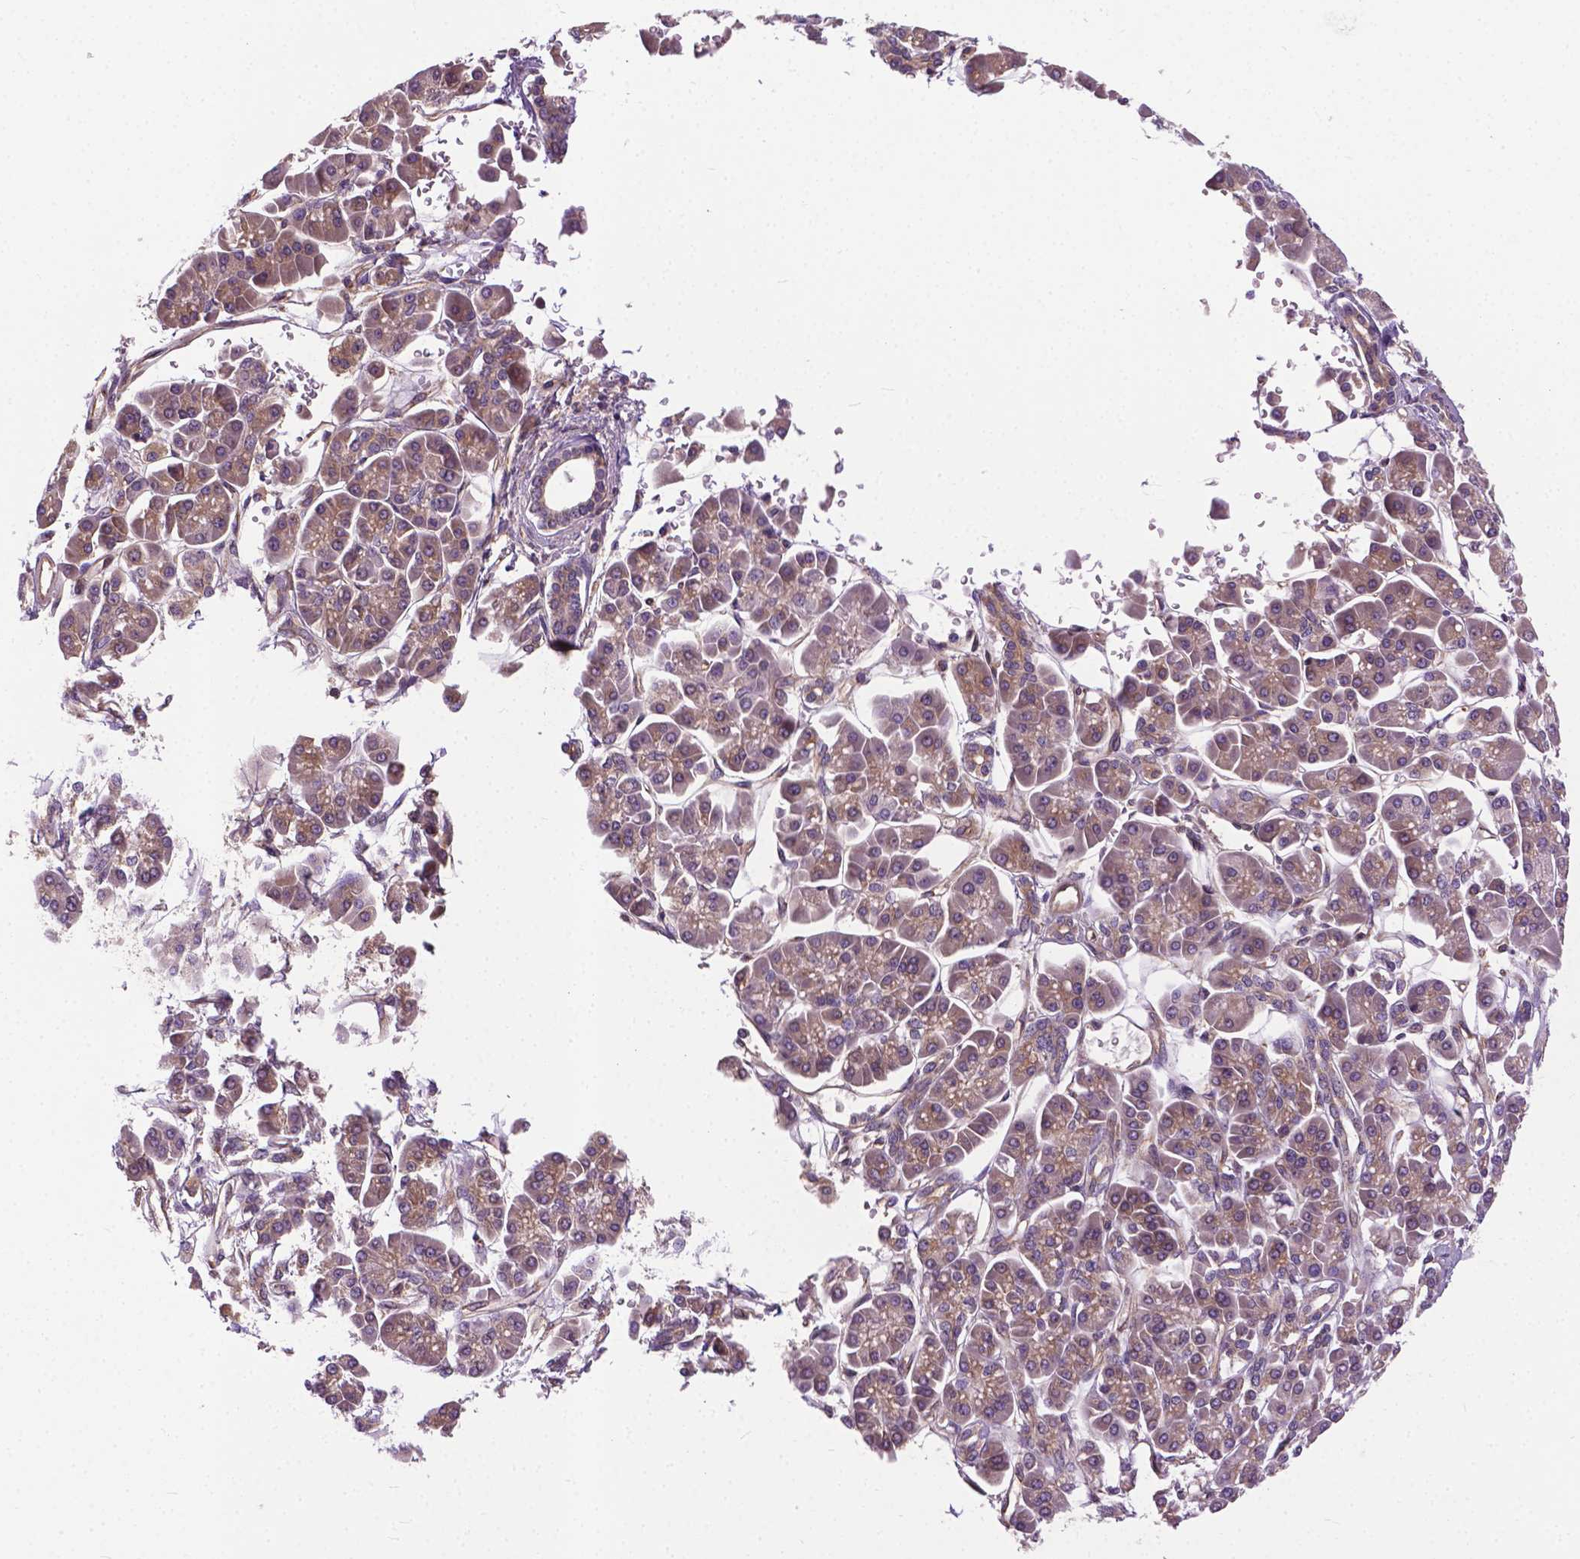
{"staining": {"intensity": "weak", "quantity": ">75%", "location": "cytoplasmic/membranous"}, "tissue": "pancreatic cancer", "cell_type": "Tumor cells", "image_type": "cancer", "snomed": [{"axis": "morphology", "description": "Adenocarcinoma, NOS"}, {"axis": "topography", "description": "Pancreas"}], "caption": "Protein staining of adenocarcinoma (pancreatic) tissue reveals weak cytoplasmic/membranous positivity in about >75% of tumor cells.", "gene": "MZT1", "patient": {"sex": "female", "age": 77}}